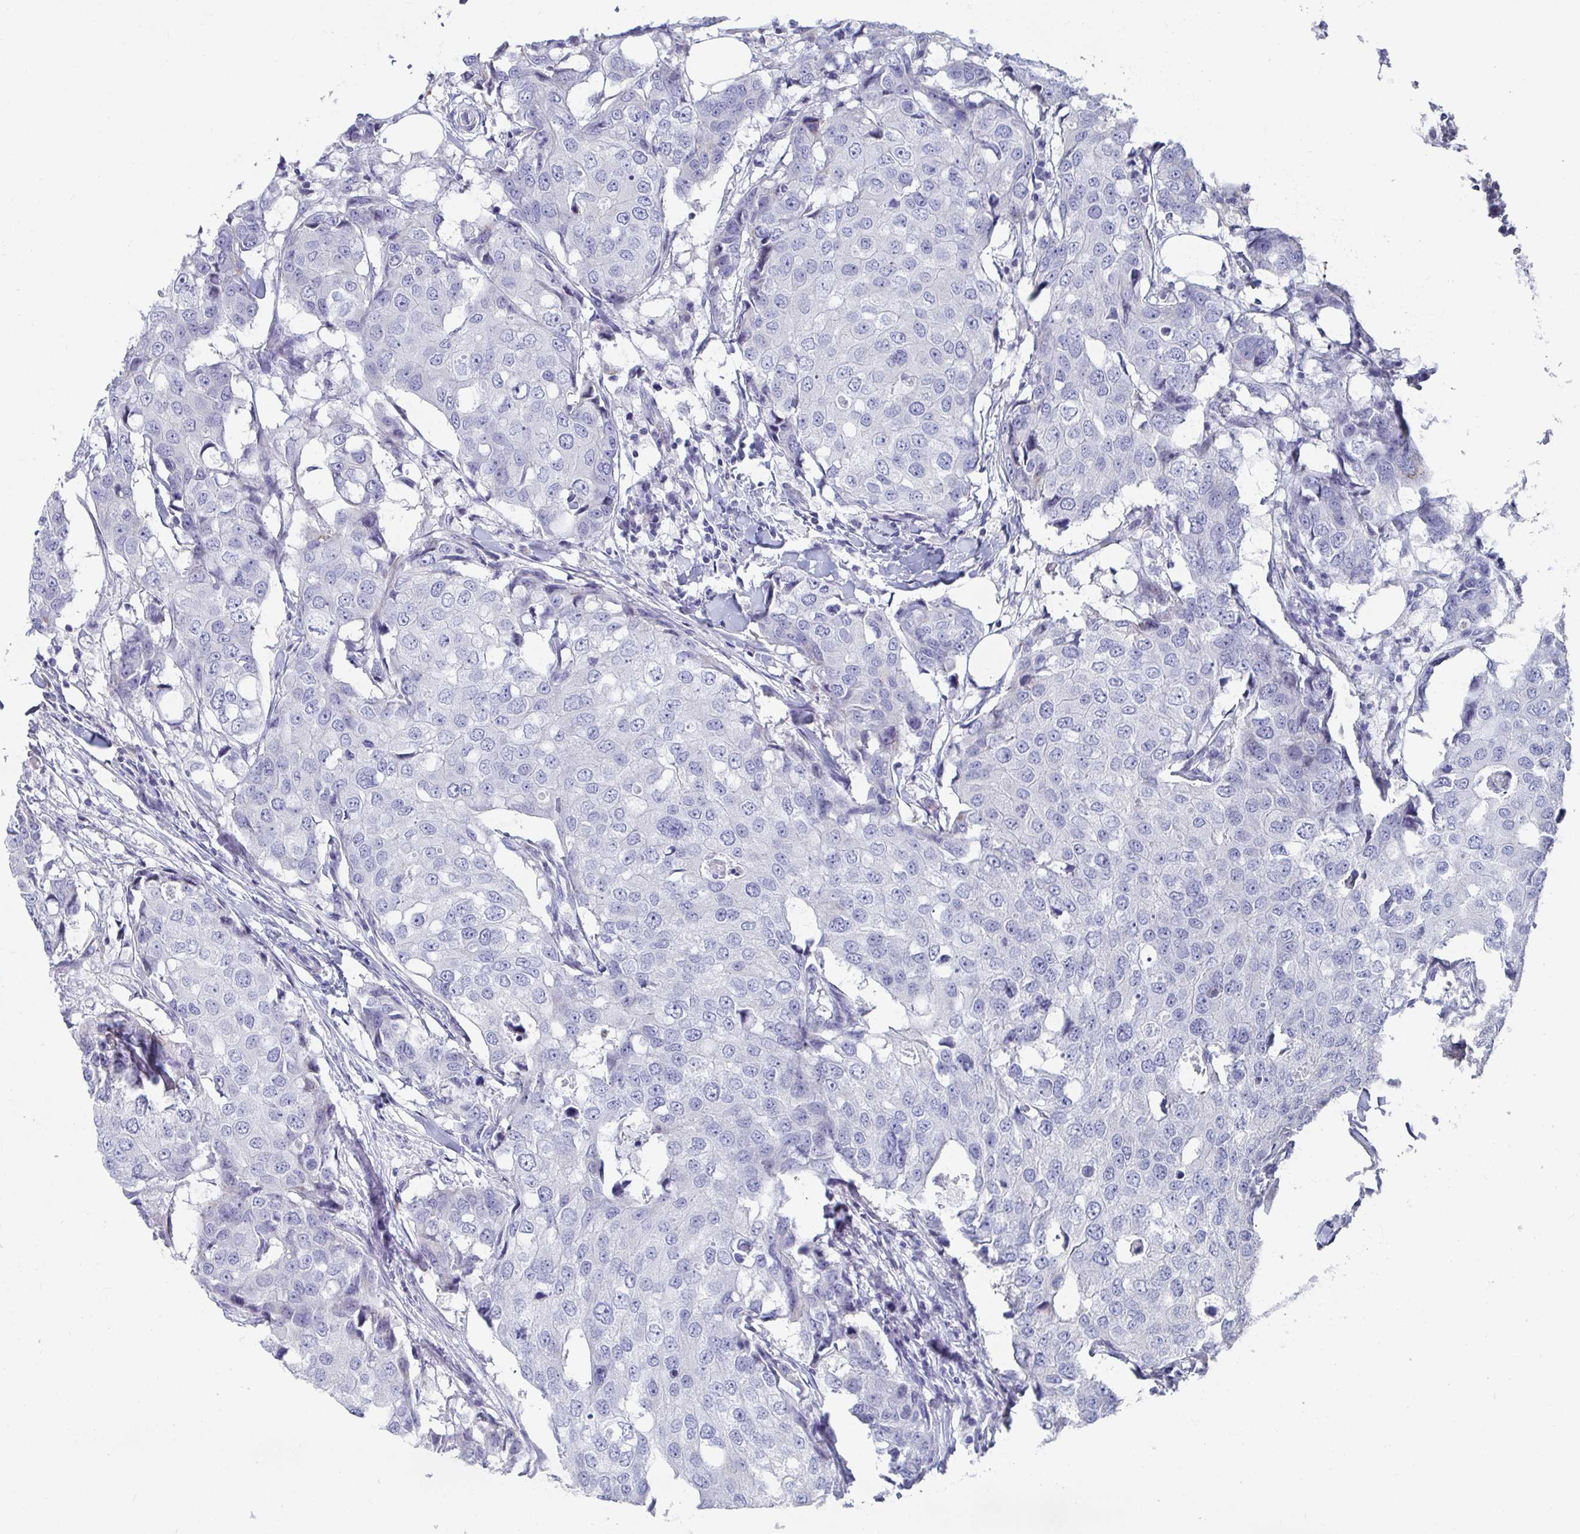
{"staining": {"intensity": "negative", "quantity": "none", "location": "none"}, "tissue": "breast cancer", "cell_type": "Tumor cells", "image_type": "cancer", "snomed": [{"axis": "morphology", "description": "Duct carcinoma"}, {"axis": "topography", "description": "Breast"}], "caption": "Immunohistochemical staining of breast cancer (intraductal carcinoma) reveals no significant staining in tumor cells.", "gene": "ZFP82", "patient": {"sex": "female", "age": 27}}